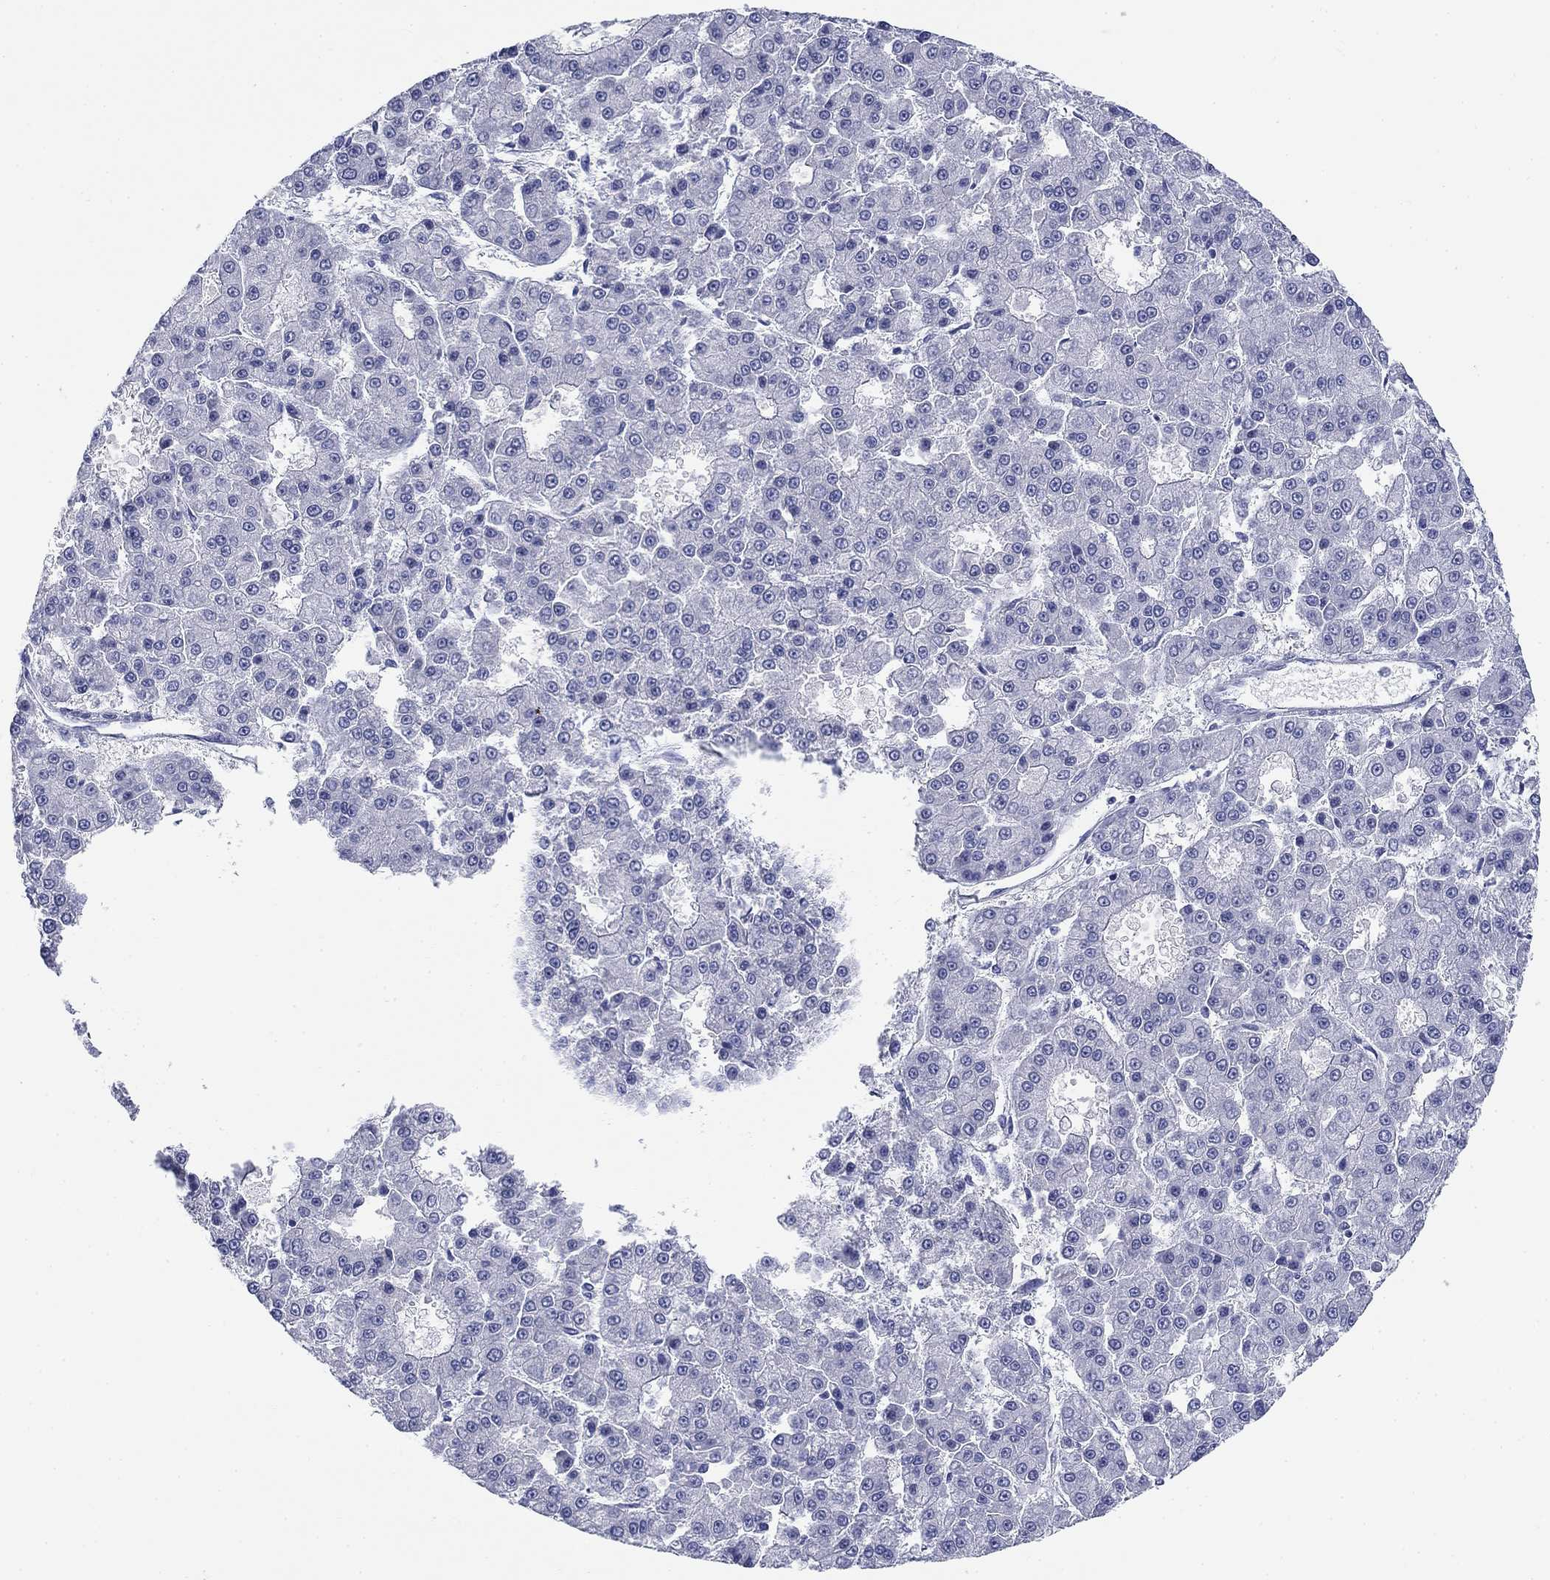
{"staining": {"intensity": "negative", "quantity": "none", "location": "none"}, "tissue": "liver cancer", "cell_type": "Tumor cells", "image_type": "cancer", "snomed": [{"axis": "morphology", "description": "Carcinoma, Hepatocellular, NOS"}, {"axis": "topography", "description": "Liver"}], "caption": "Immunohistochemistry image of neoplastic tissue: human hepatocellular carcinoma (liver) stained with DAB exhibits no significant protein positivity in tumor cells.", "gene": "PTPRZ1", "patient": {"sex": "male", "age": 70}}